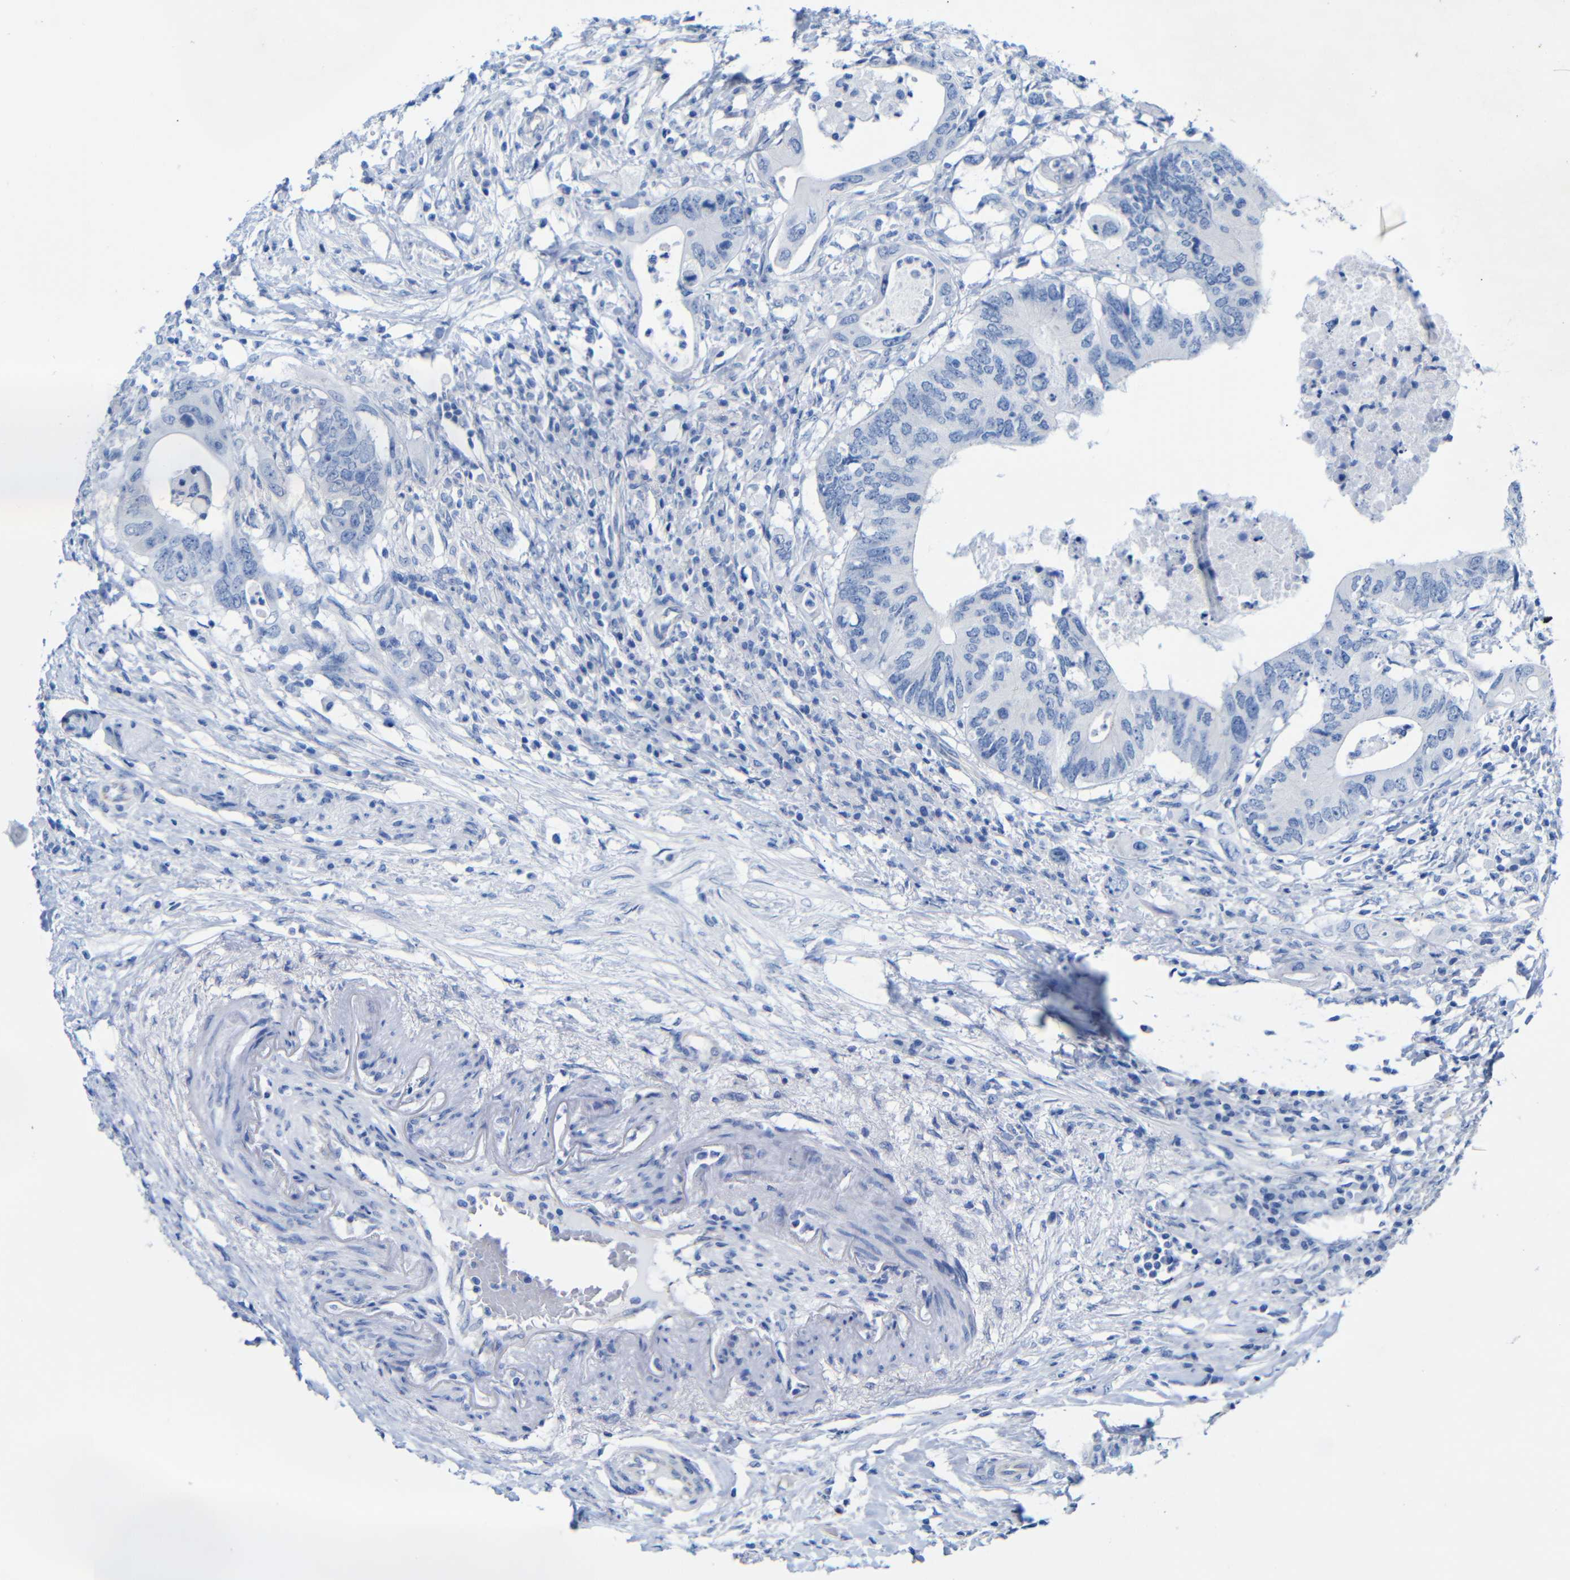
{"staining": {"intensity": "negative", "quantity": "none", "location": "none"}, "tissue": "colorectal cancer", "cell_type": "Tumor cells", "image_type": "cancer", "snomed": [{"axis": "morphology", "description": "Adenocarcinoma, NOS"}, {"axis": "topography", "description": "Colon"}], "caption": "The IHC histopathology image has no significant staining in tumor cells of colorectal adenocarcinoma tissue. (IHC, brightfield microscopy, high magnification).", "gene": "CGNL1", "patient": {"sex": "male", "age": 71}}